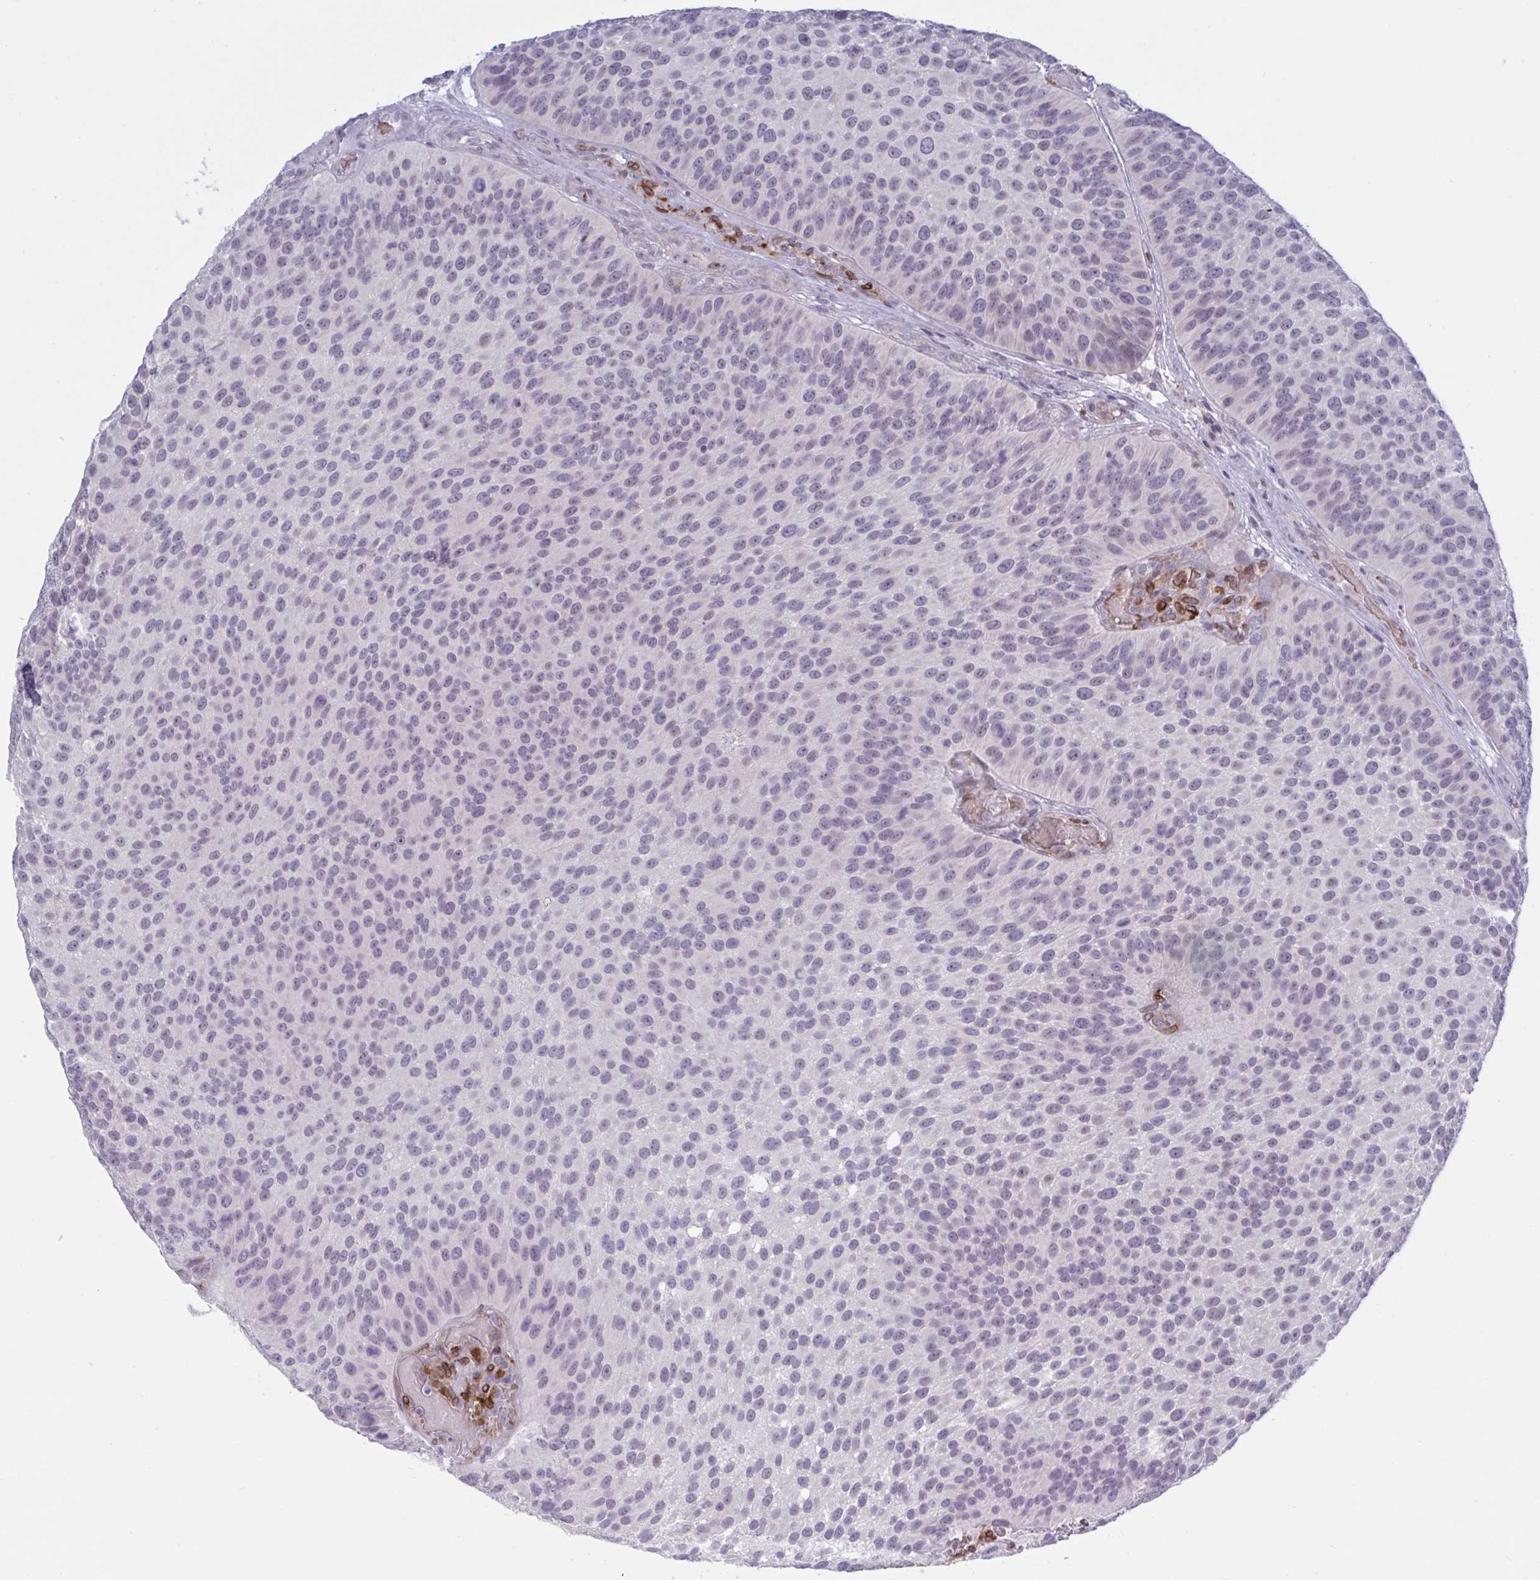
{"staining": {"intensity": "negative", "quantity": "none", "location": "none"}, "tissue": "urothelial cancer", "cell_type": "Tumor cells", "image_type": "cancer", "snomed": [{"axis": "morphology", "description": "Urothelial carcinoma, Low grade"}, {"axis": "topography", "description": "Urinary bladder"}], "caption": "There is no significant expression in tumor cells of urothelial cancer.", "gene": "HSD11B2", "patient": {"sex": "male", "age": 76}}